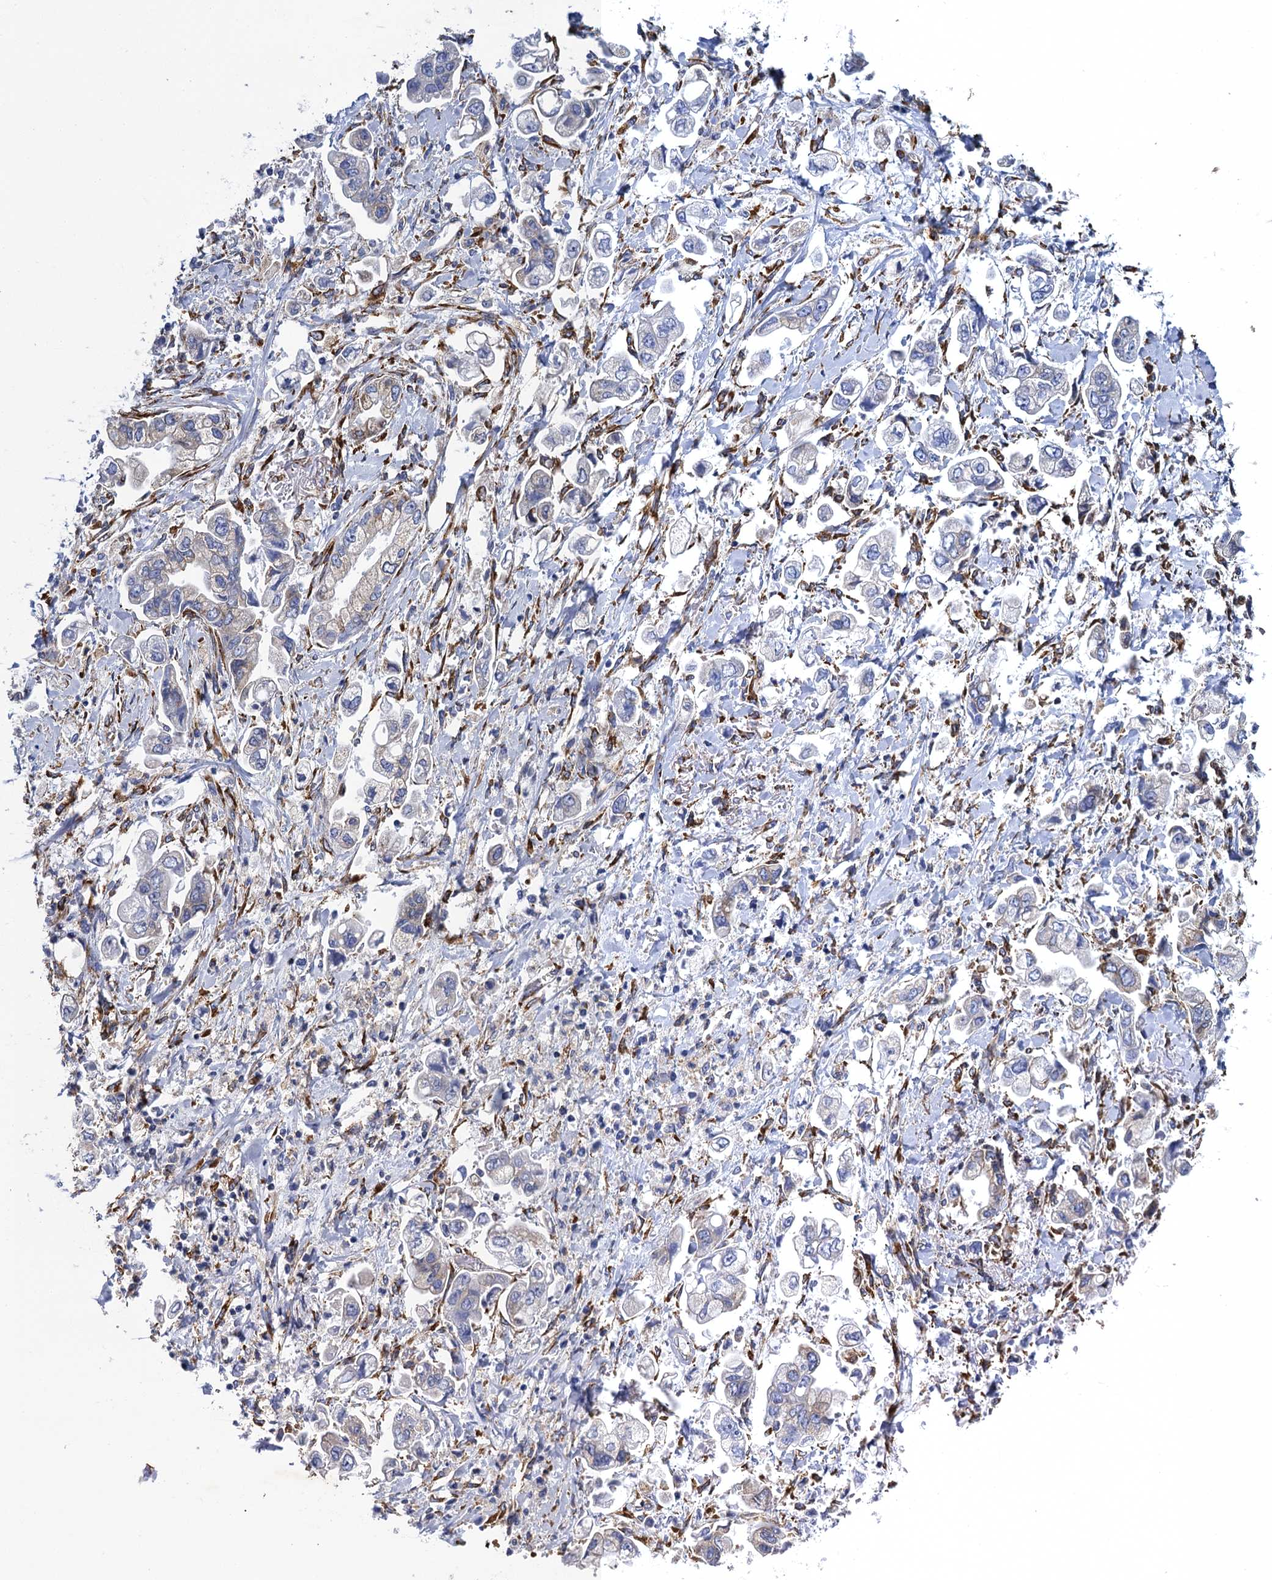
{"staining": {"intensity": "negative", "quantity": "none", "location": "none"}, "tissue": "stomach cancer", "cell_type": "Tumor cells", "image_type": "cancer", "snomed": [{"axis": "morphology", "description": "Adenocarcinoma, NOS"}, {"axis": "topography", "description": "Stomach"}], "caption": "IHC micrograph of human stomach cancer (adenocarcinoma) stained for a protein (brown), which displays no positivity in tumor cells.", "gene": "POGLUT3", "patient": {"sex": "male", "age": 62}}